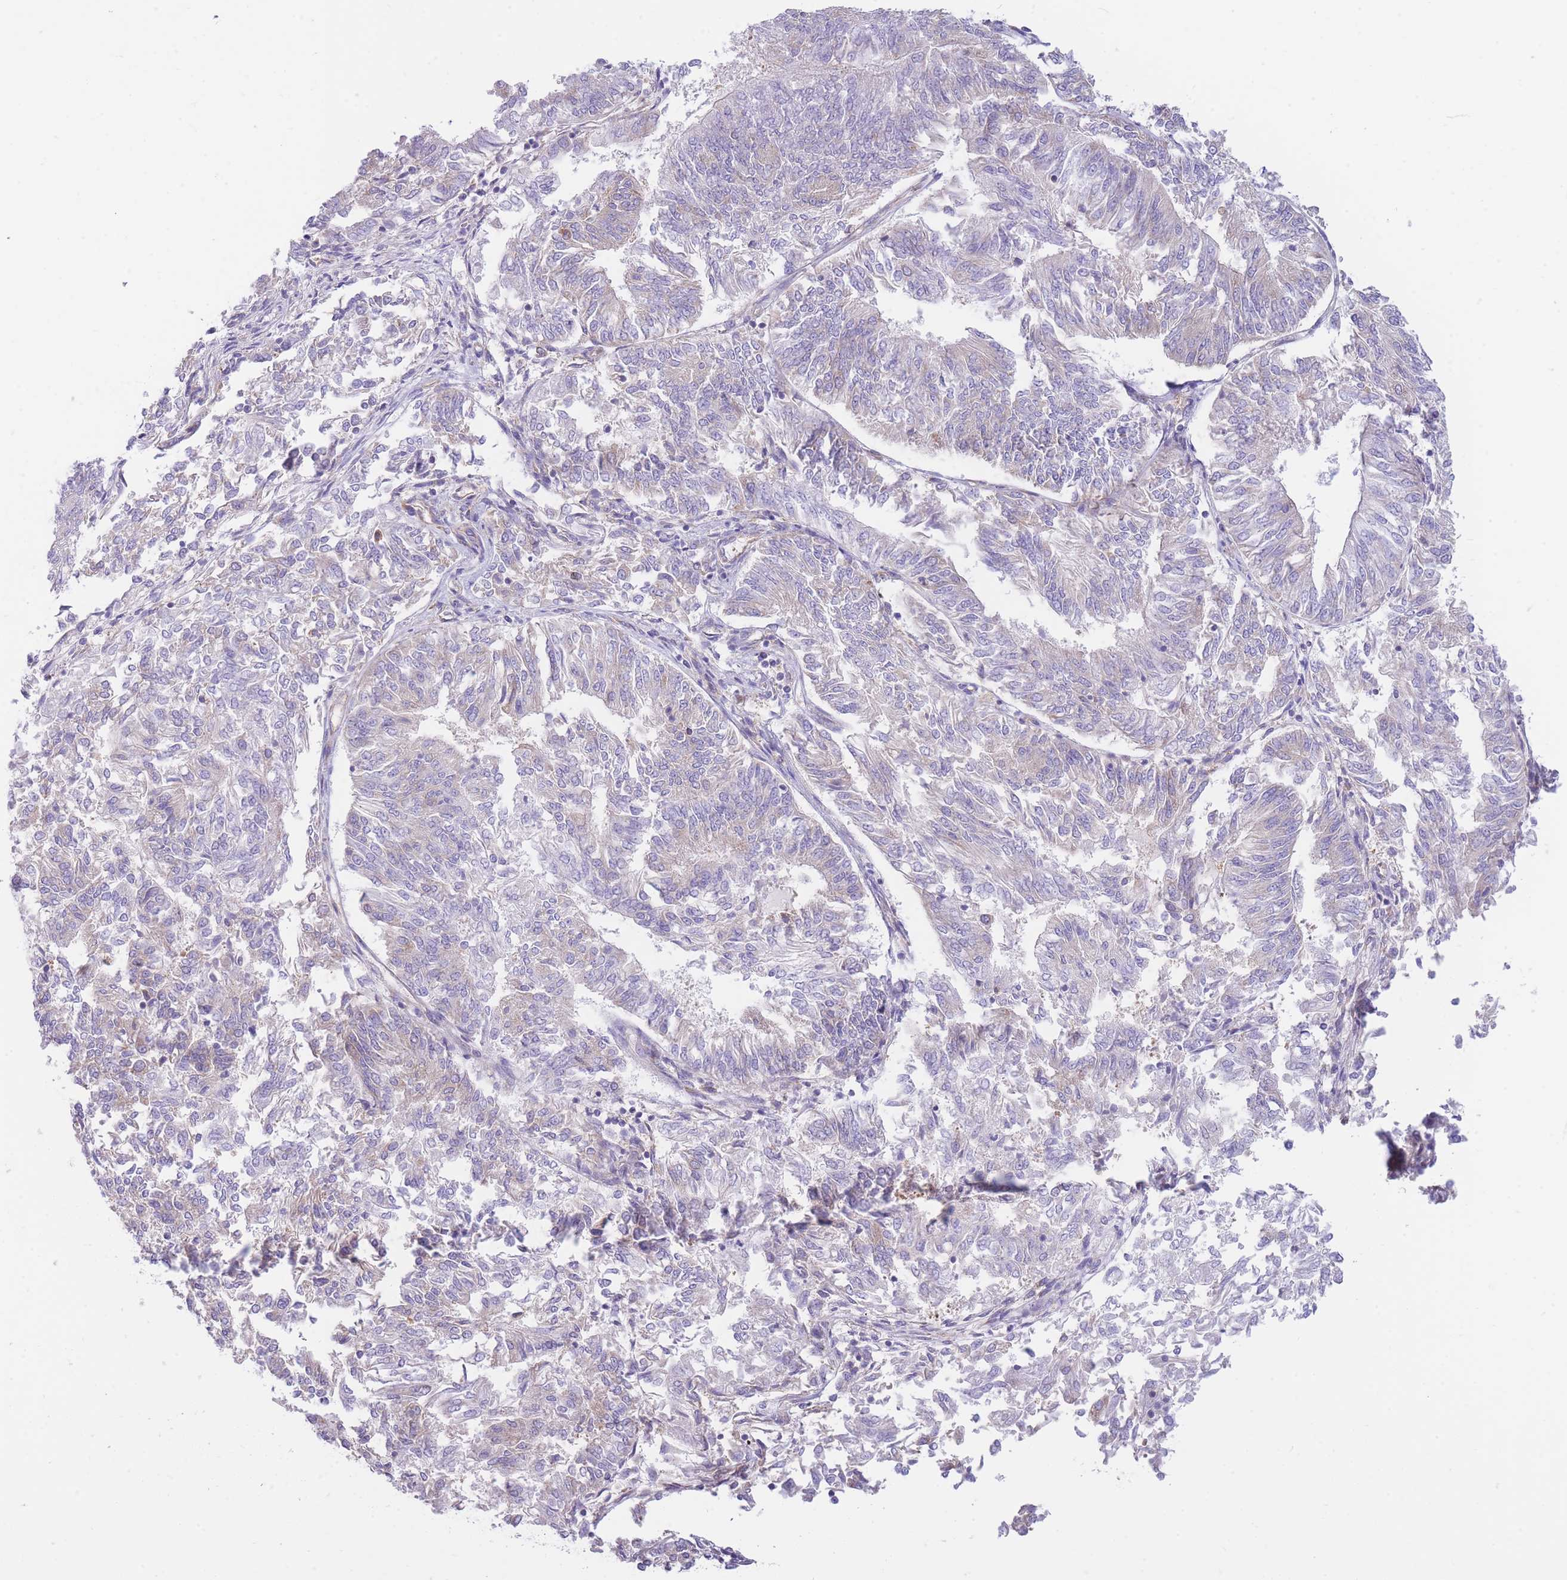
{"staining": {"intensity": "weak", "quantity": "<25%", "location": "cytoplasmic/membranous"}, "tissue": "endometrial cancer", "cell_type": "Tumor cells", "image_type": "cancer", "snomed": [{"axis": "morphology", "description": "Adenocarcinoma, NOS"}, {"axis": "topography", "description": "Endometrium"}], "caption": "High power microscopy histopathology image of an immunohistochemistry histopathology image of endometrial adenocarcinoma, revealing no significant expression in tumor cells. (DAB immunohistochemistry visualized using brightfield microscopy, high magnification).", "gene": "SH2B2", "patient": {"sex": "female", "age": 58}}